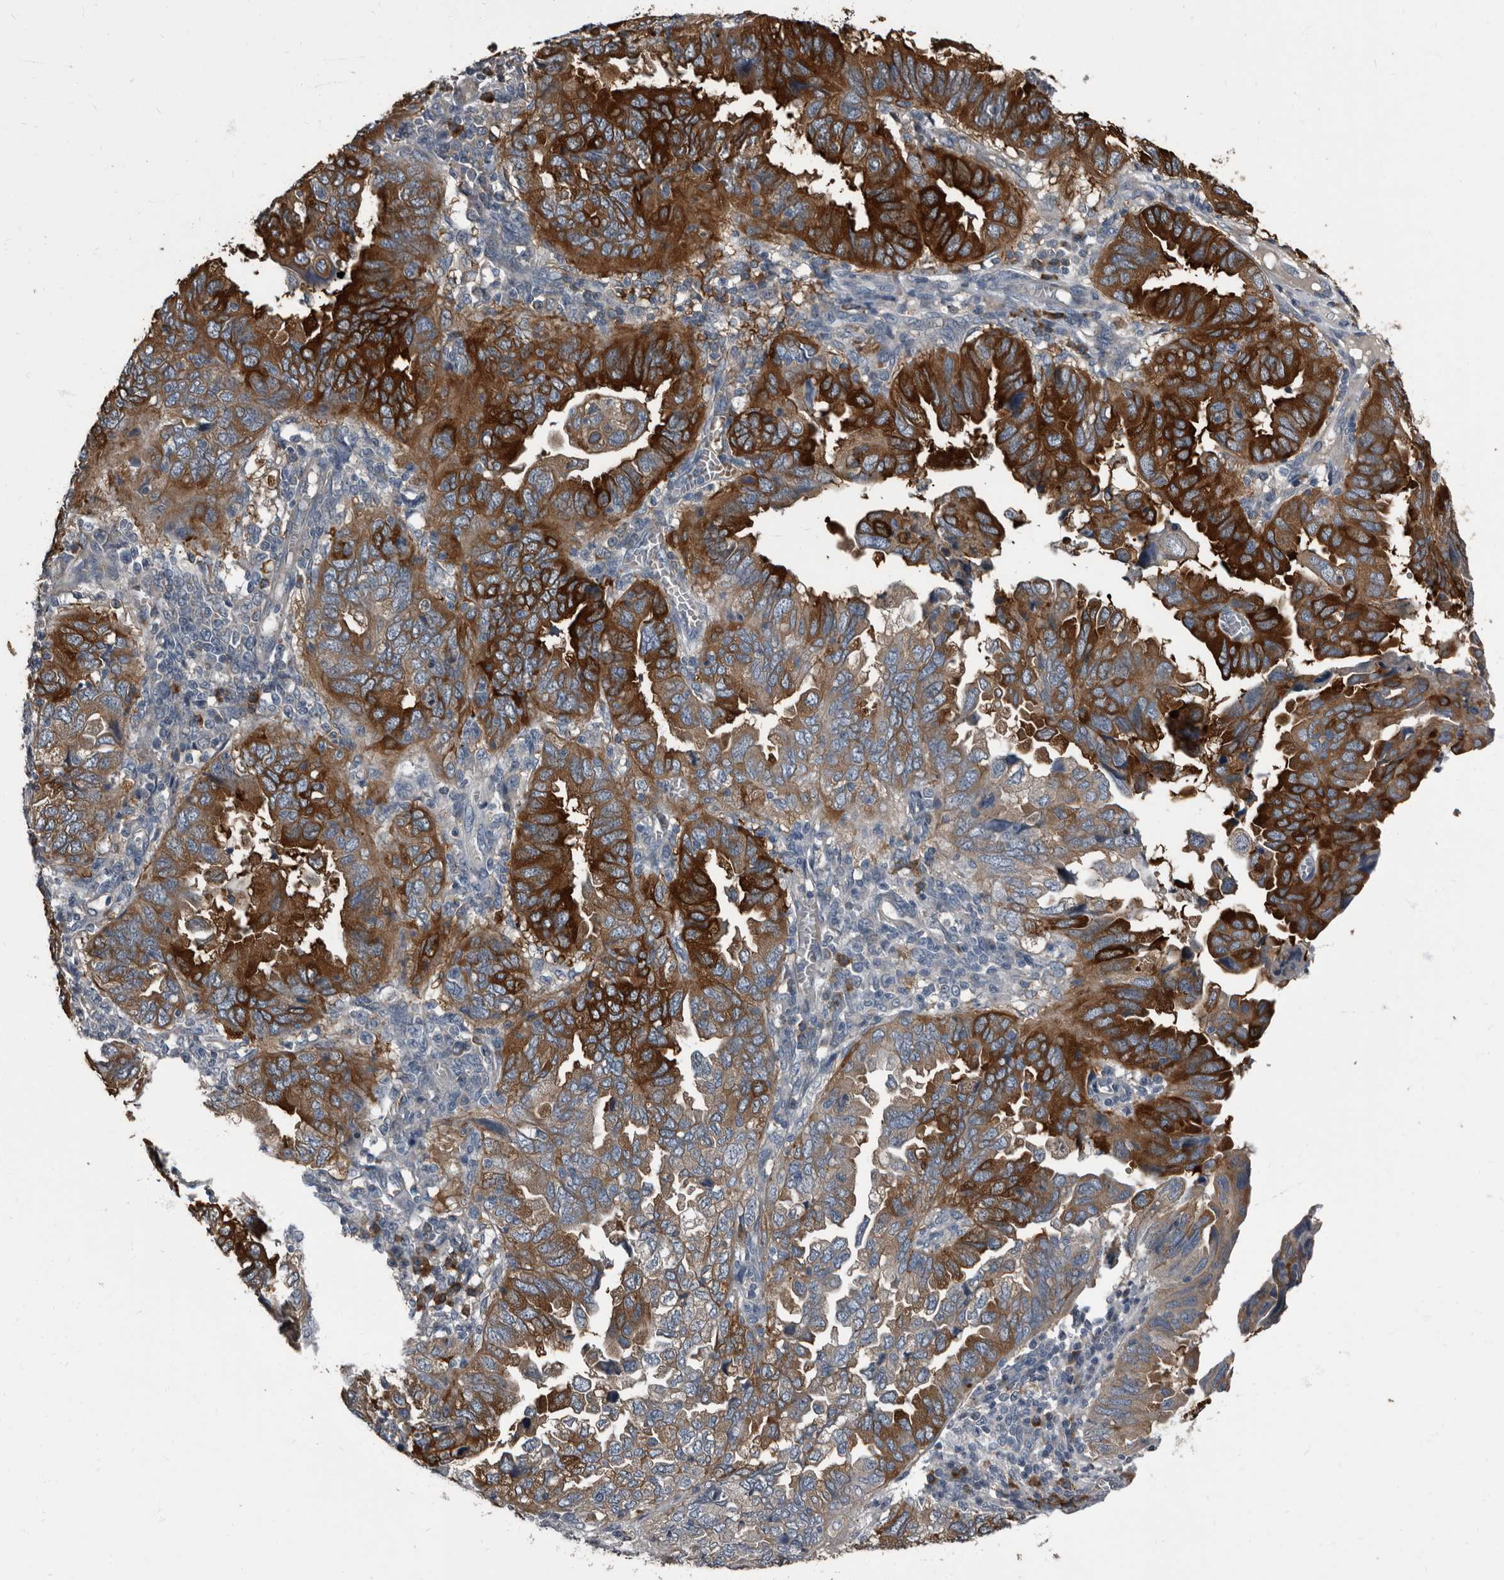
{"staining": {"intensity": "strong", "quantity": "25%-75%", "location": "cytoplasmic/membranous"}, "tissue": "endometrial cancer", "cell_type": "Tumor cells", "image_type": "cancer", "snomed": [{"axis": "morphology", "description": "Adenocarcinoma, NOS"}, {"axis": "topography", "description": "Uterus"}], "caption": "DAB immunohistochemical staining of human endometrial adenocarcinoma exhibits strong cytoplasmic/membranous protein expression in about 25%-75% of tumor cells. (Brightfield microscopy of DAB IHC at high magnification).", "gene": "TPD52L1", "patient": {"sex": "female", "age": 77}}